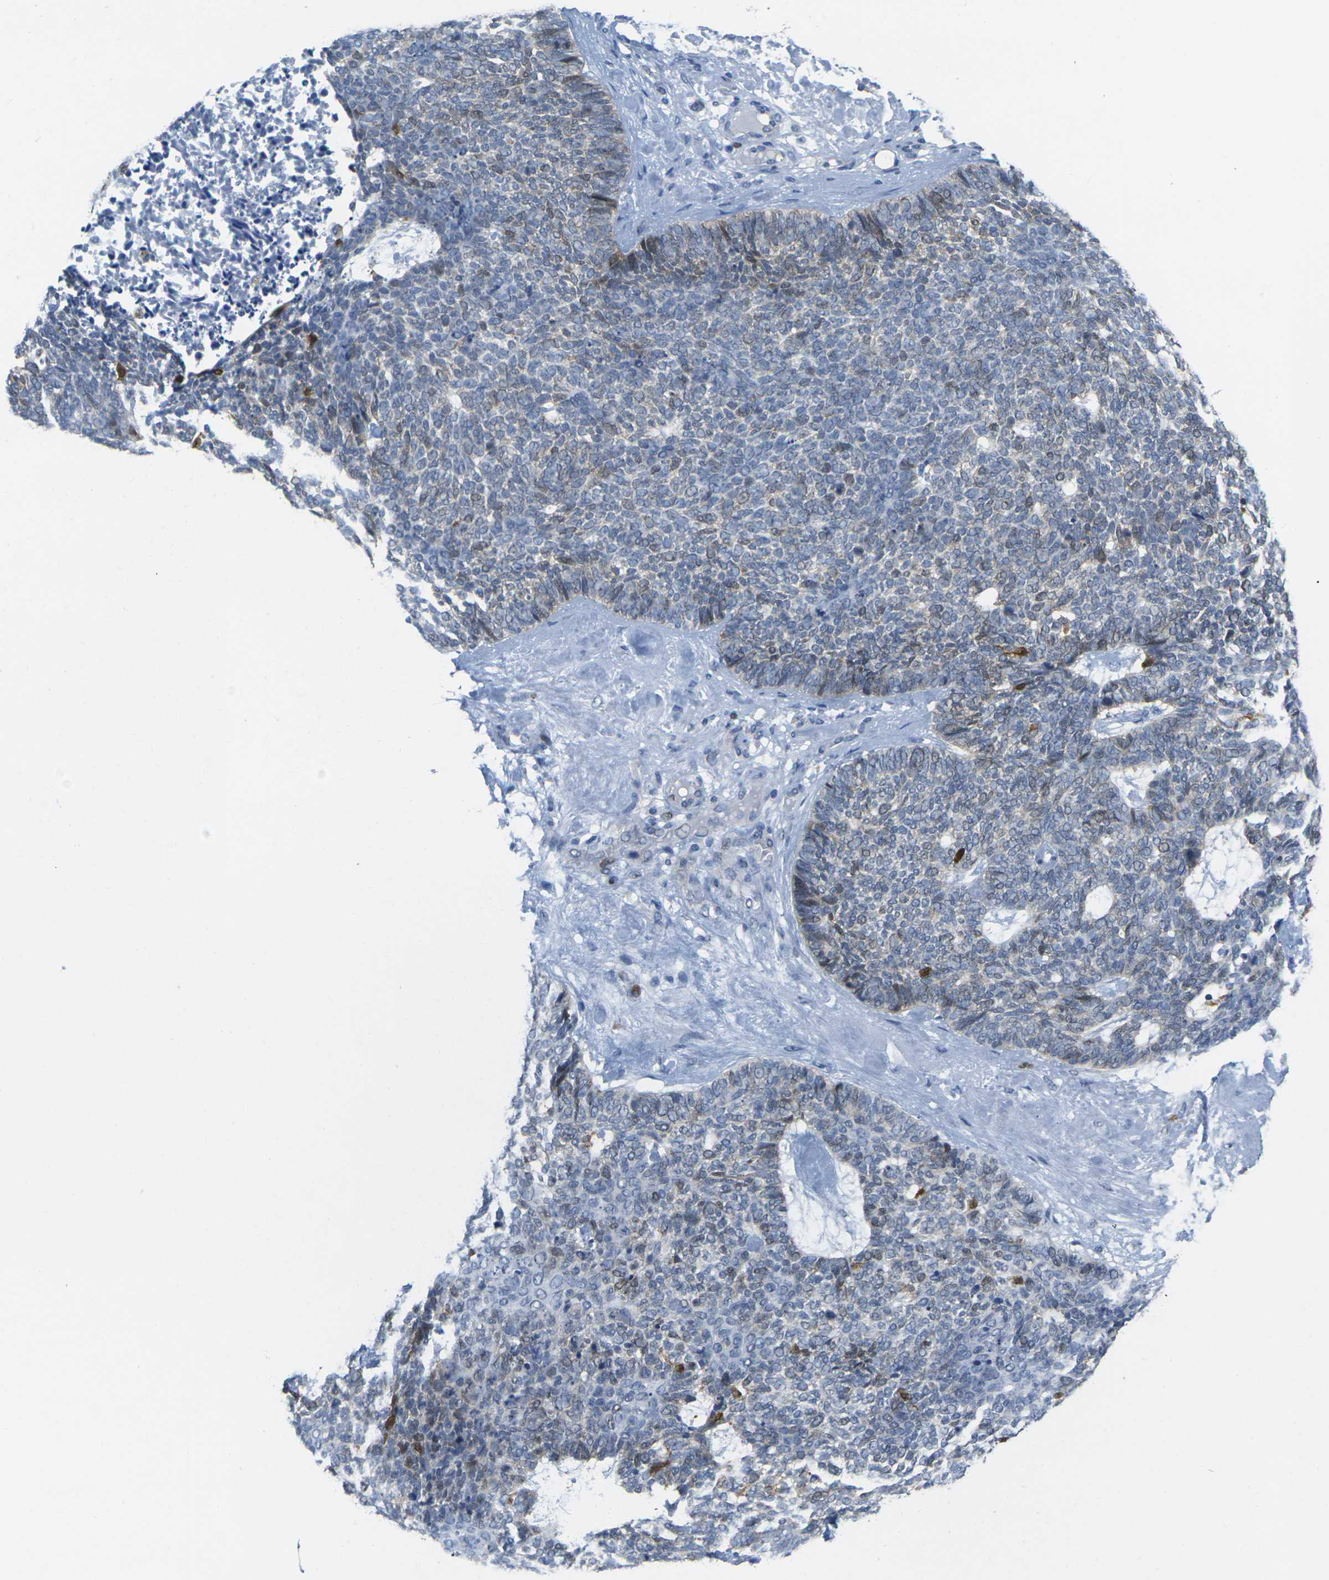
{"staining": {"intensity": "moderate", "quantity": "<25%", "location": "nuclear"}, "tissue": "skin cancer", "cell_type": "Tumor cells", "image_type": "cancer", "snomed": [{"axis": "morphology", "description": "Basal cell carcinoma"}, {"axis": "topography", "description": "Skin"}], "caption": "DAB (3,3'-diaminobenzidine) immunohistochemical staining of human skin cancer (basal cell carcinoma) shows moderate nuclear protein expression in about <25% of tumor cells. (Brightfield microscopy of DAB IHC at high magnification).", "gene": "CDK2", "patient": {"sex": "female", "age": 84}}